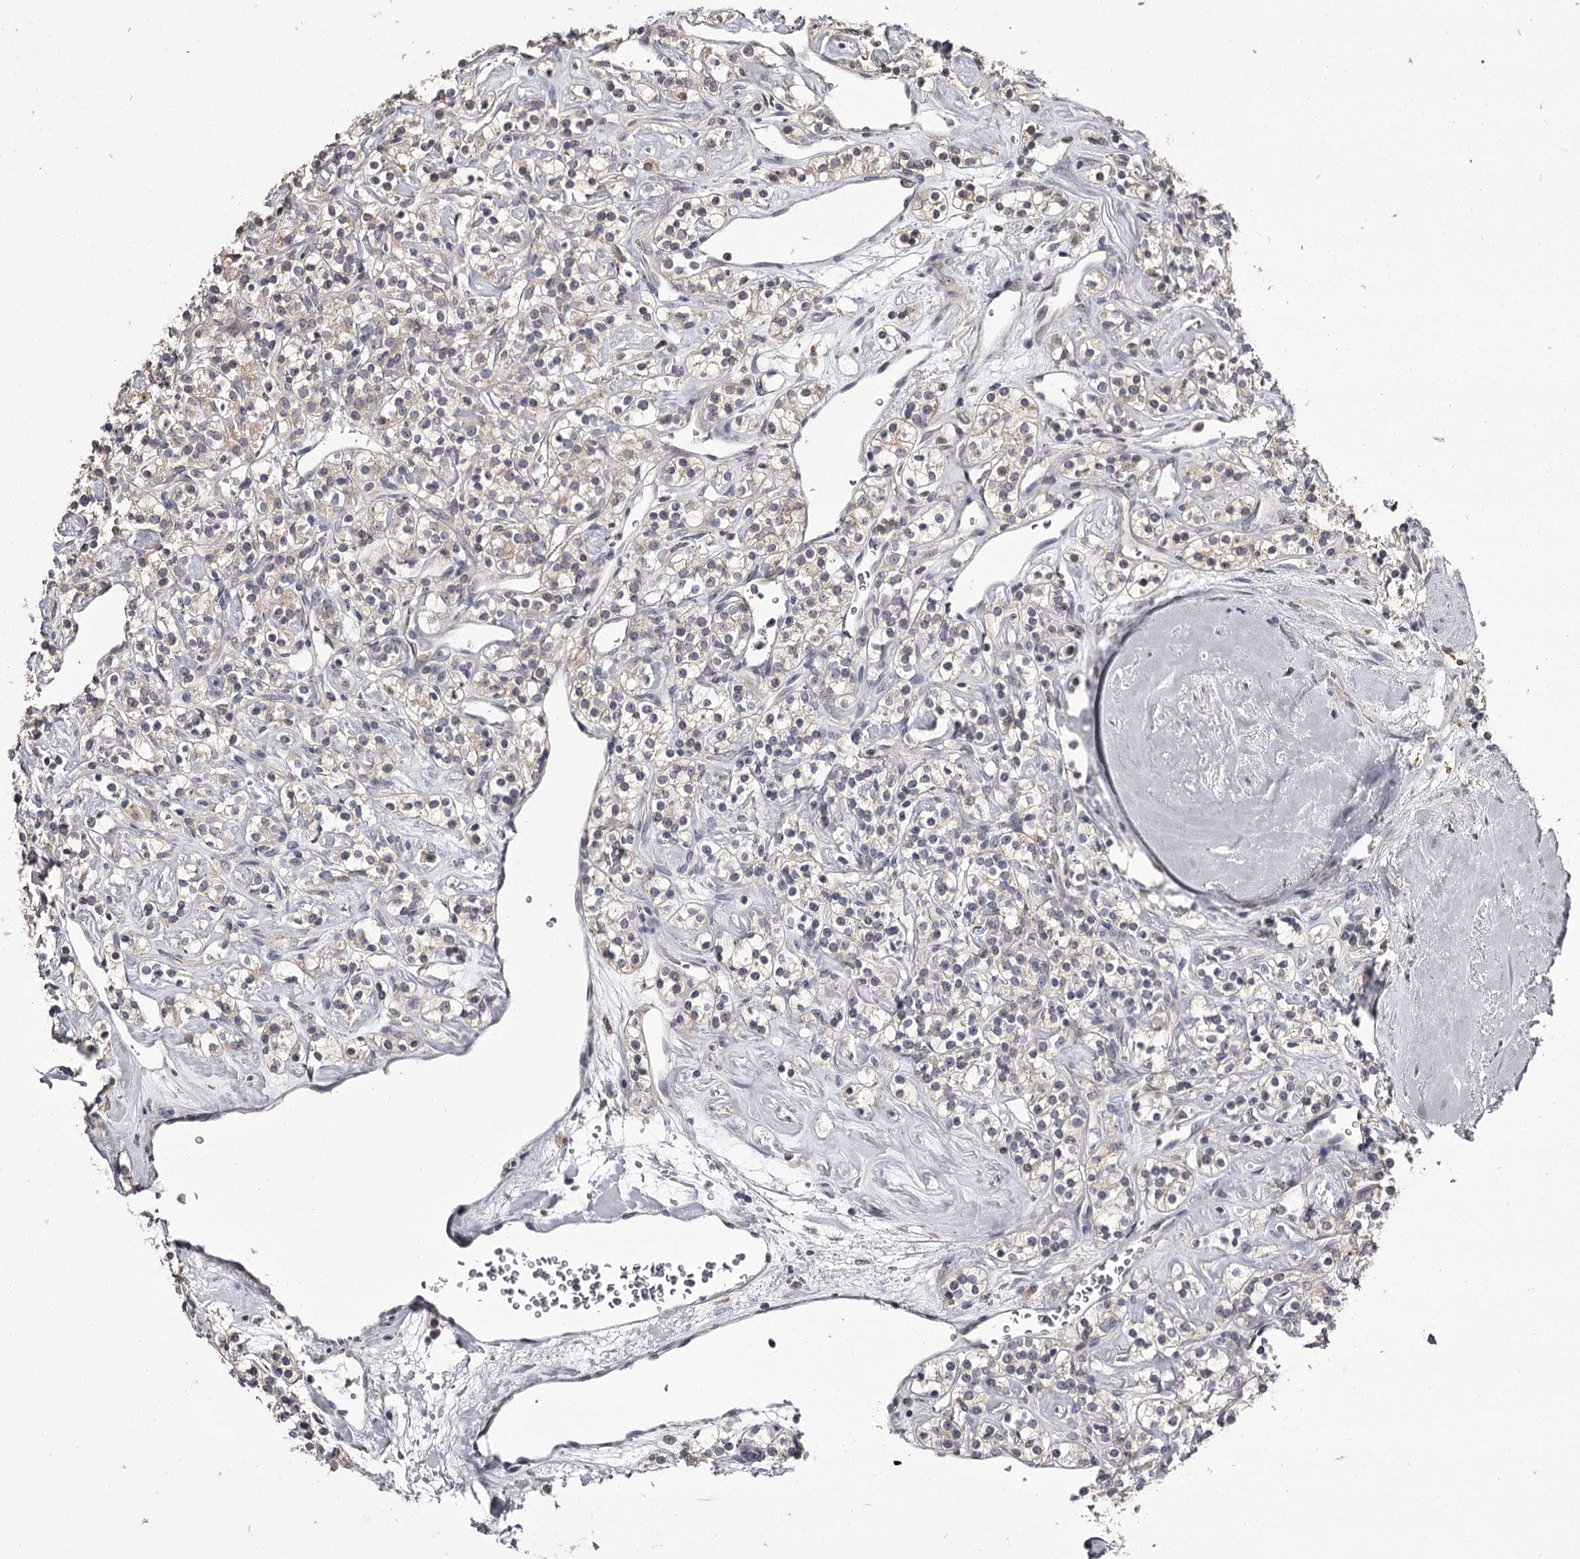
{"staining": {"intensity": "negative", "quantity": "none", "location": "none"}, "tissue": "renal cancer", "cell_type": "Tumor cells", "image_type": "cancer", "snomed": [{"axis": "morphology", "description": "Adenocarcinoma, NOS"}, {"axis": "topography", "description": "Kidney"}], "caption": "Immunohistochemistry micrograph of neoplastic tissue: renal cancer stained with DAB (3,3'-diaminobenzidine) exhibits no significant protein expression in tumor cells.", "gene": "SLC32A1", "patient": {"sex": "male", "age": 77}}